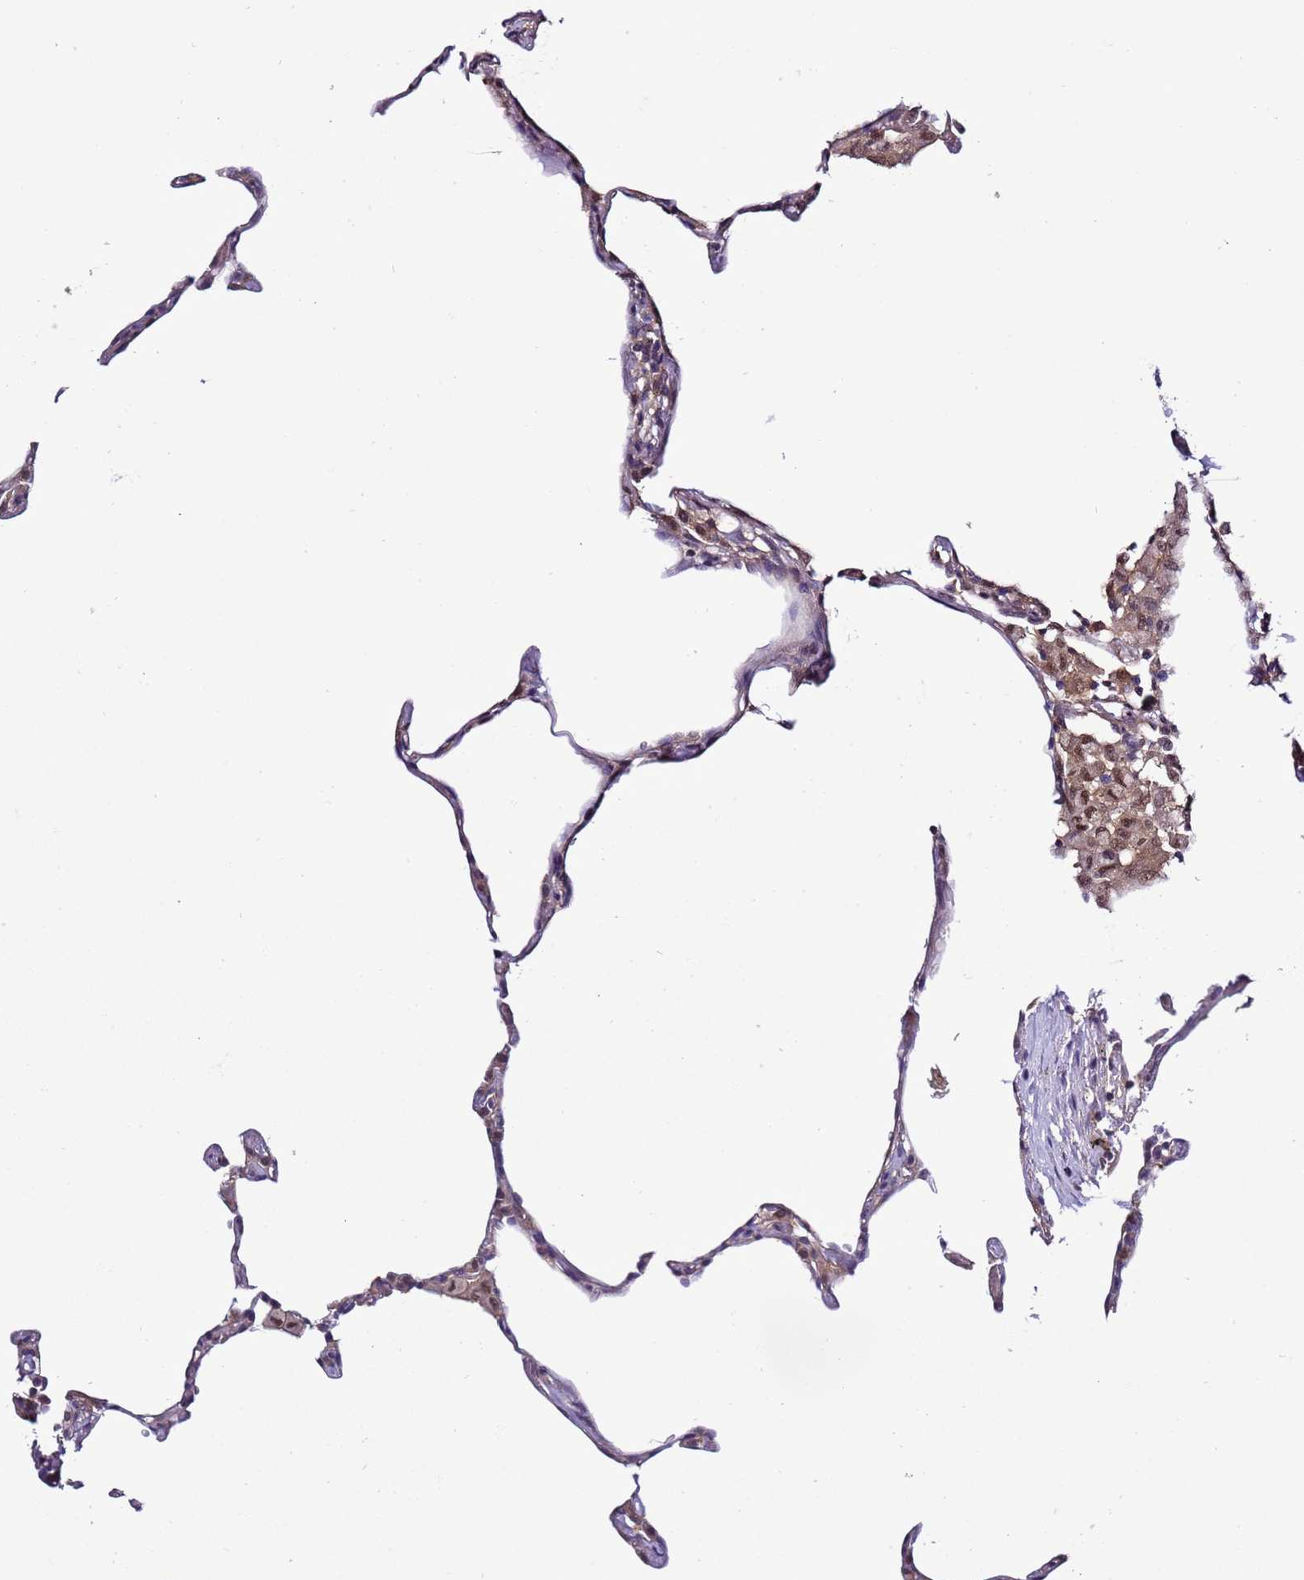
{"staining": {"intensity": "weak", "quantity": "25%-75%", "location": "nuclear"}, "tissue": "lung", "cell_type": "Alveolar cells", "image_type": "normal", "snomed": [{"axis": "morphology", "description": "Normal tissue, NOS"}, {"axis": "topography", "description": "Lung"}], "caption": "A low amount of weak nuclear positivity is seen in approximately 25%-75% of alveolar cells in benign lung.", "gene": "DDI2", "patient": {"sex": "female", "age": 57}}